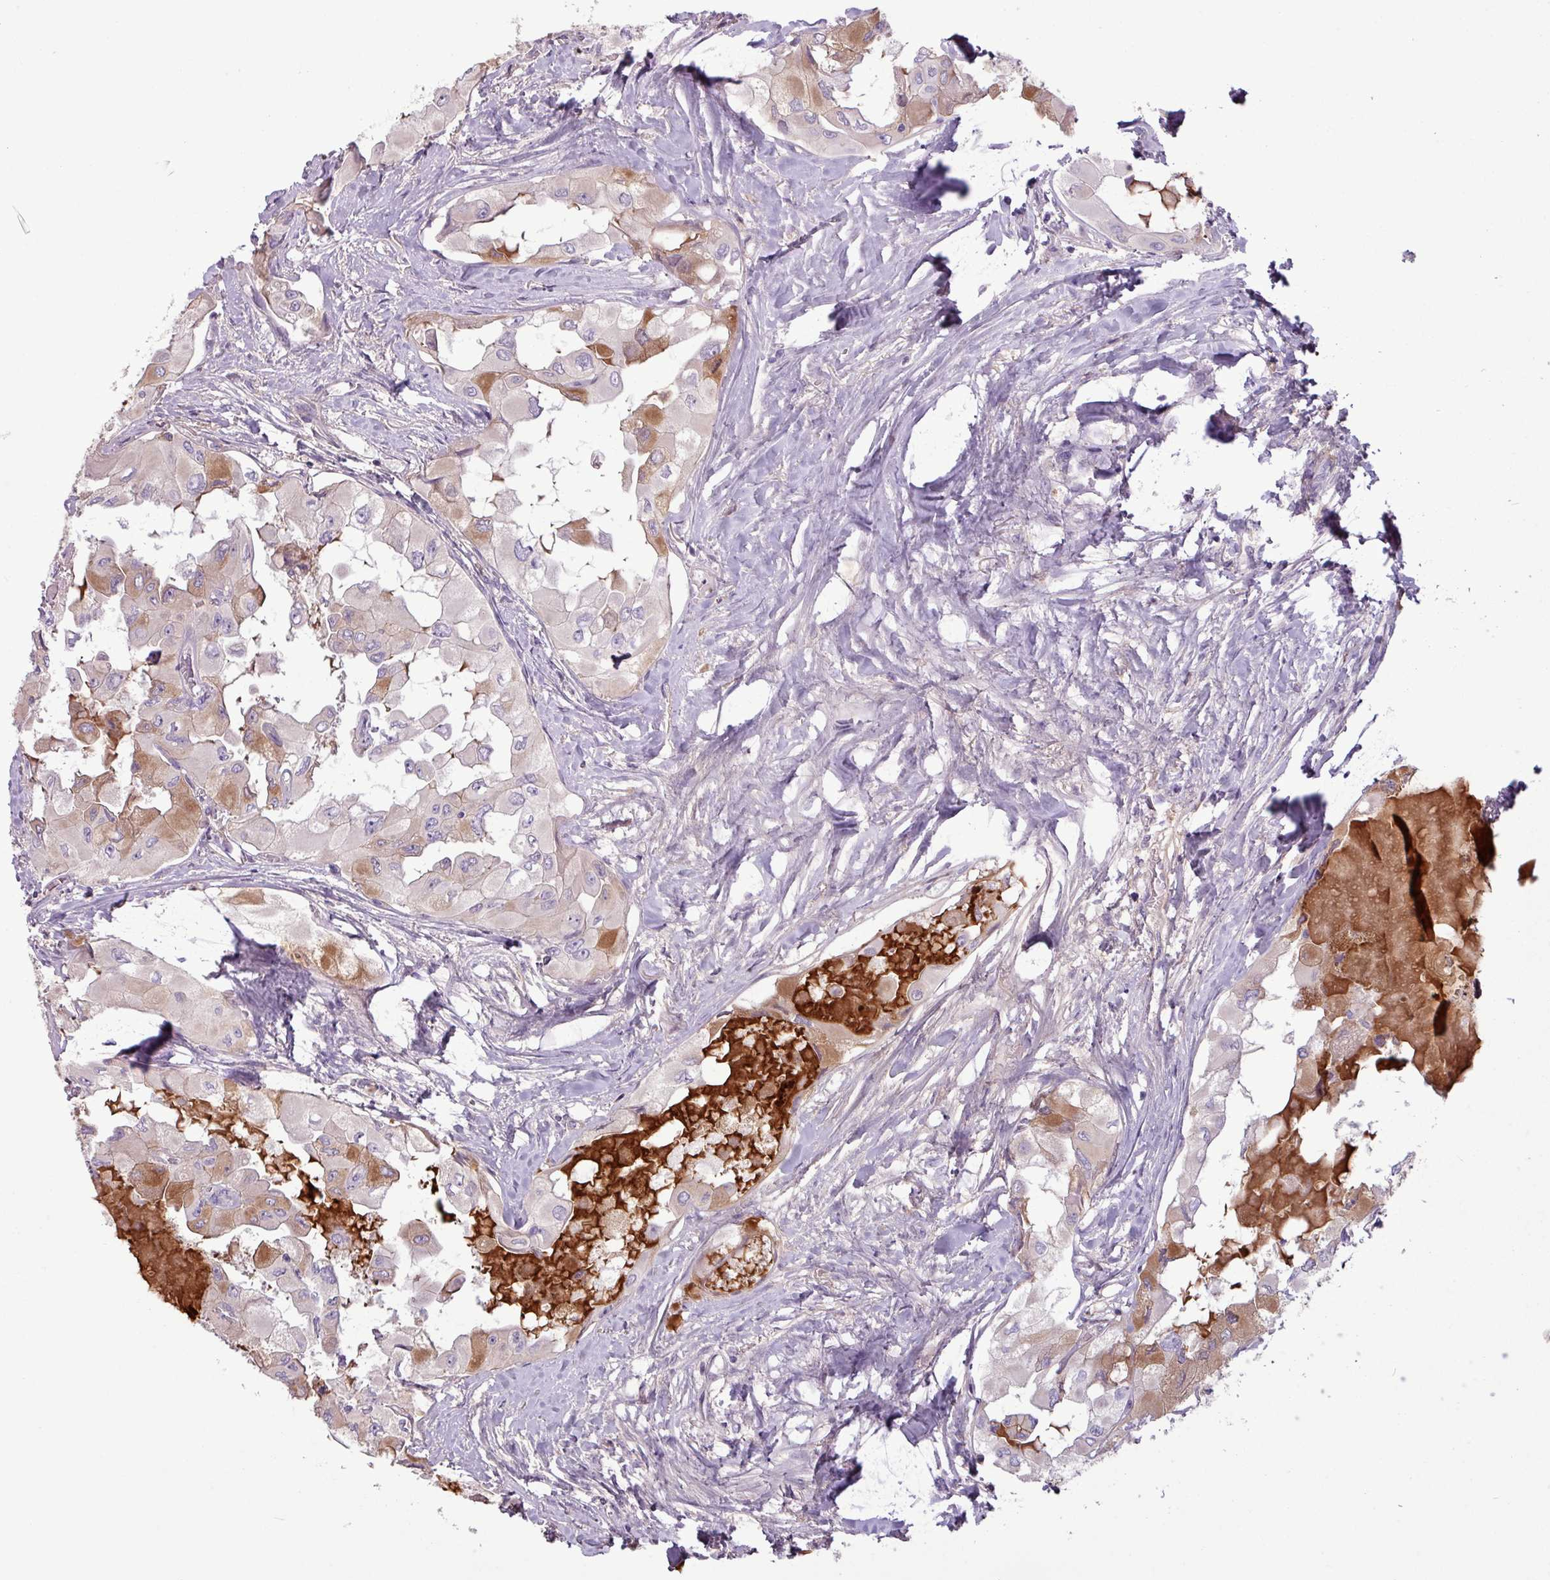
{"staining": {"intensity": "moderate", "quantity": "<25%", "location": "cytoplasmic/membranous"}, "tissue": "thyroid cancer", "cell_type": "Tumor cells", "image_type": "cancer", "snomed": [{"axis": "morphology", "description": "Normal tissue, NOS"}, {"axis": "morphology", "description": "Papillary adenocarcinoma, NOS"}, {"axis": "topography", "description": "Thyroid gland"}], "caption": "Immunohistochemistry histopathology image of thyroid papillary adenocarcinoma stained for a protein (brown), which demonstrates low levels of moderate cytoplasmic/membranous staining in about <25% of tumor cells.", "gene": "C4B", "patient": {"sex": "female", "age": 59}}